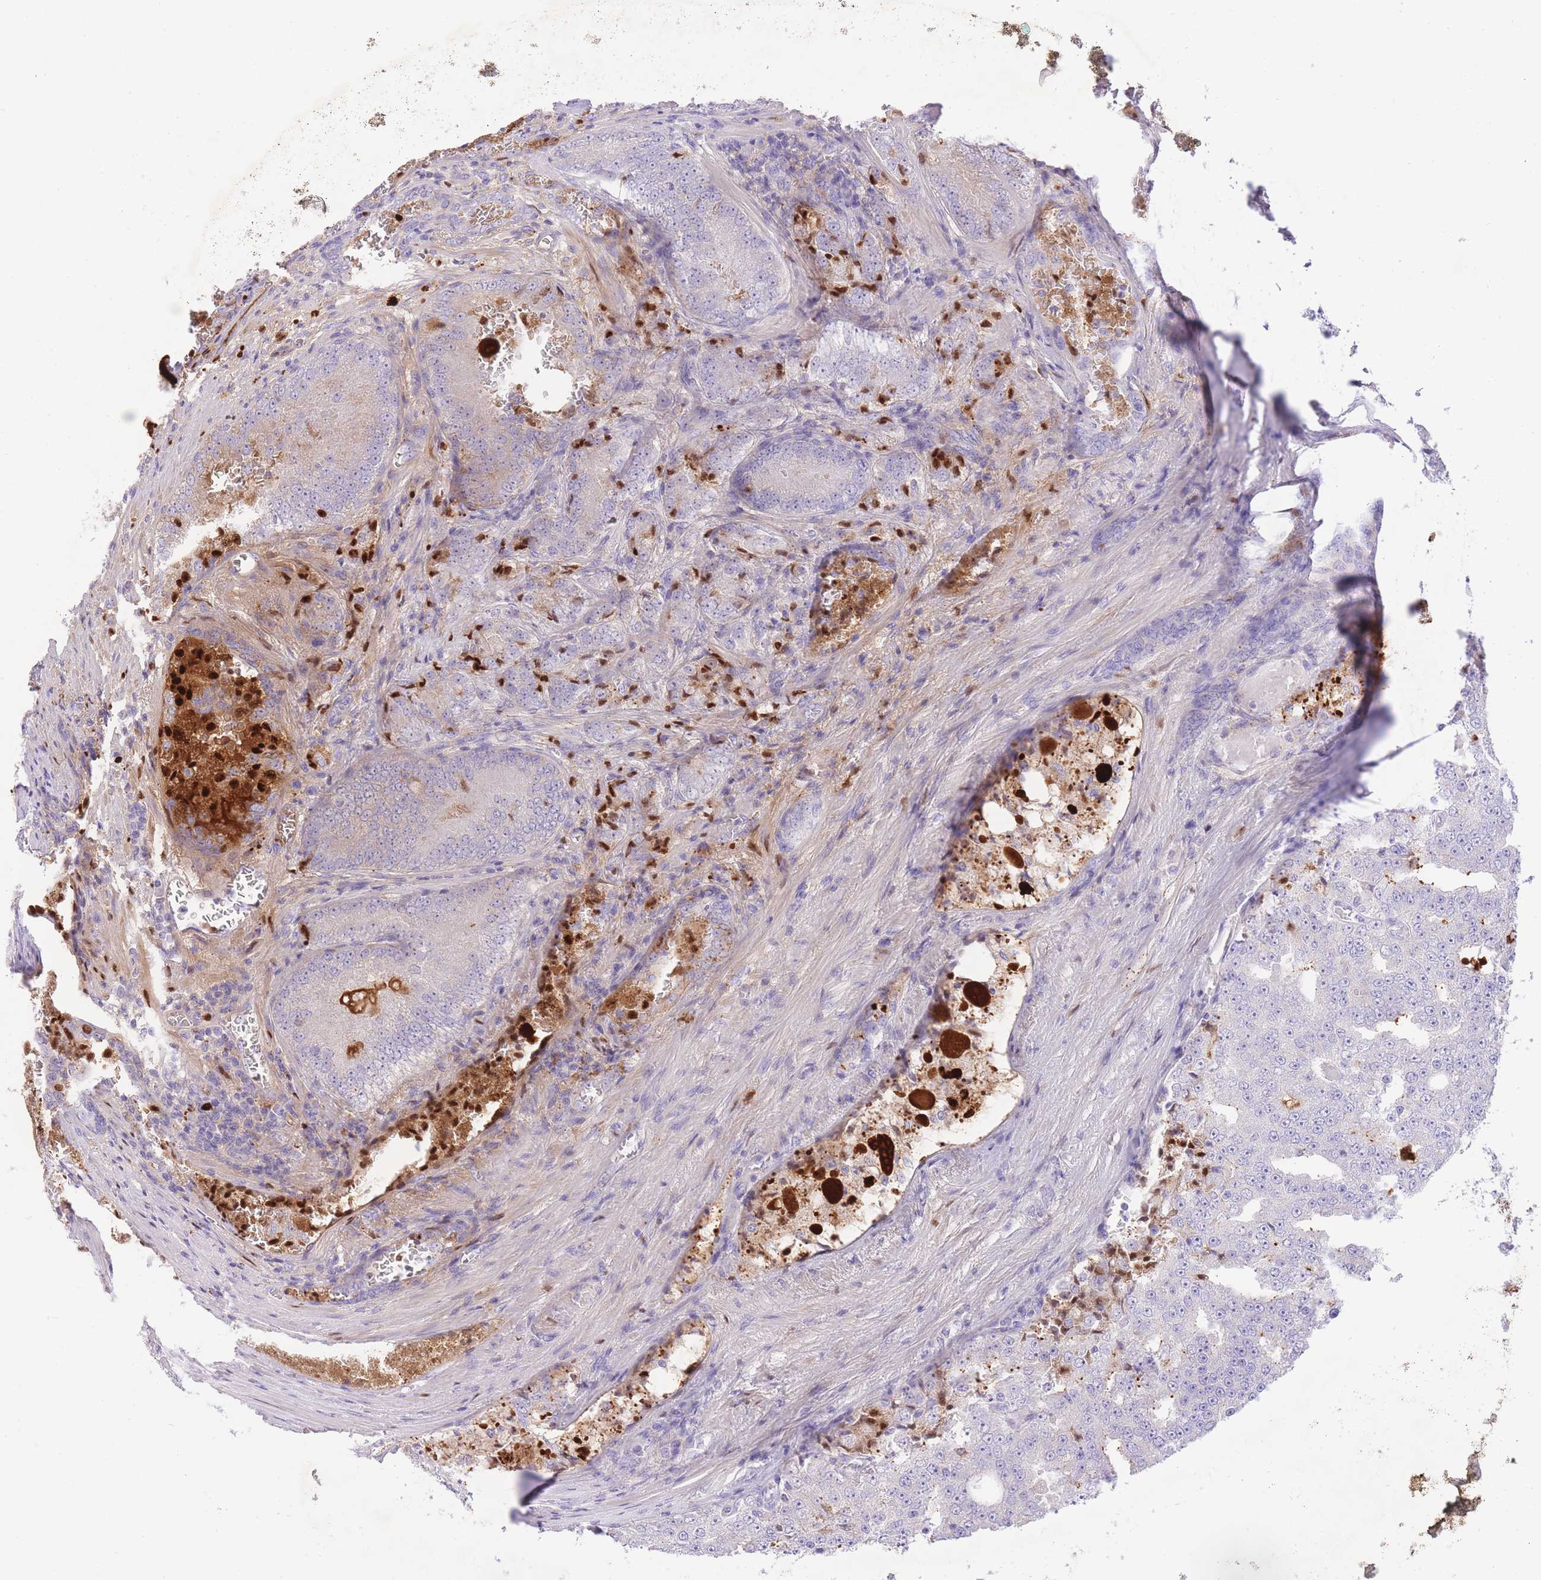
{"staining": {"intensity": "negative", "quantity": "none", "location": "none"}, "tissue": "prostate cancer", "cell_type": "Tumor cells", "image_type": "cancer", "snomed": [{"axis": "morphology", "description": "Adenocarcinoma, High grade"}, {"axis": "topography", "description": "Prostate"}], "caption": "Immunohistochemistry histopathology image of neoplastic tissue: human prostate adenocarcinoma (high-grade) stained with DAB (3,3'-diaminobenzidine) demonstrates no significant protein expression in tumor cells.", "gene": "HRG", "patient": {"sex": "male", "age": 63}}